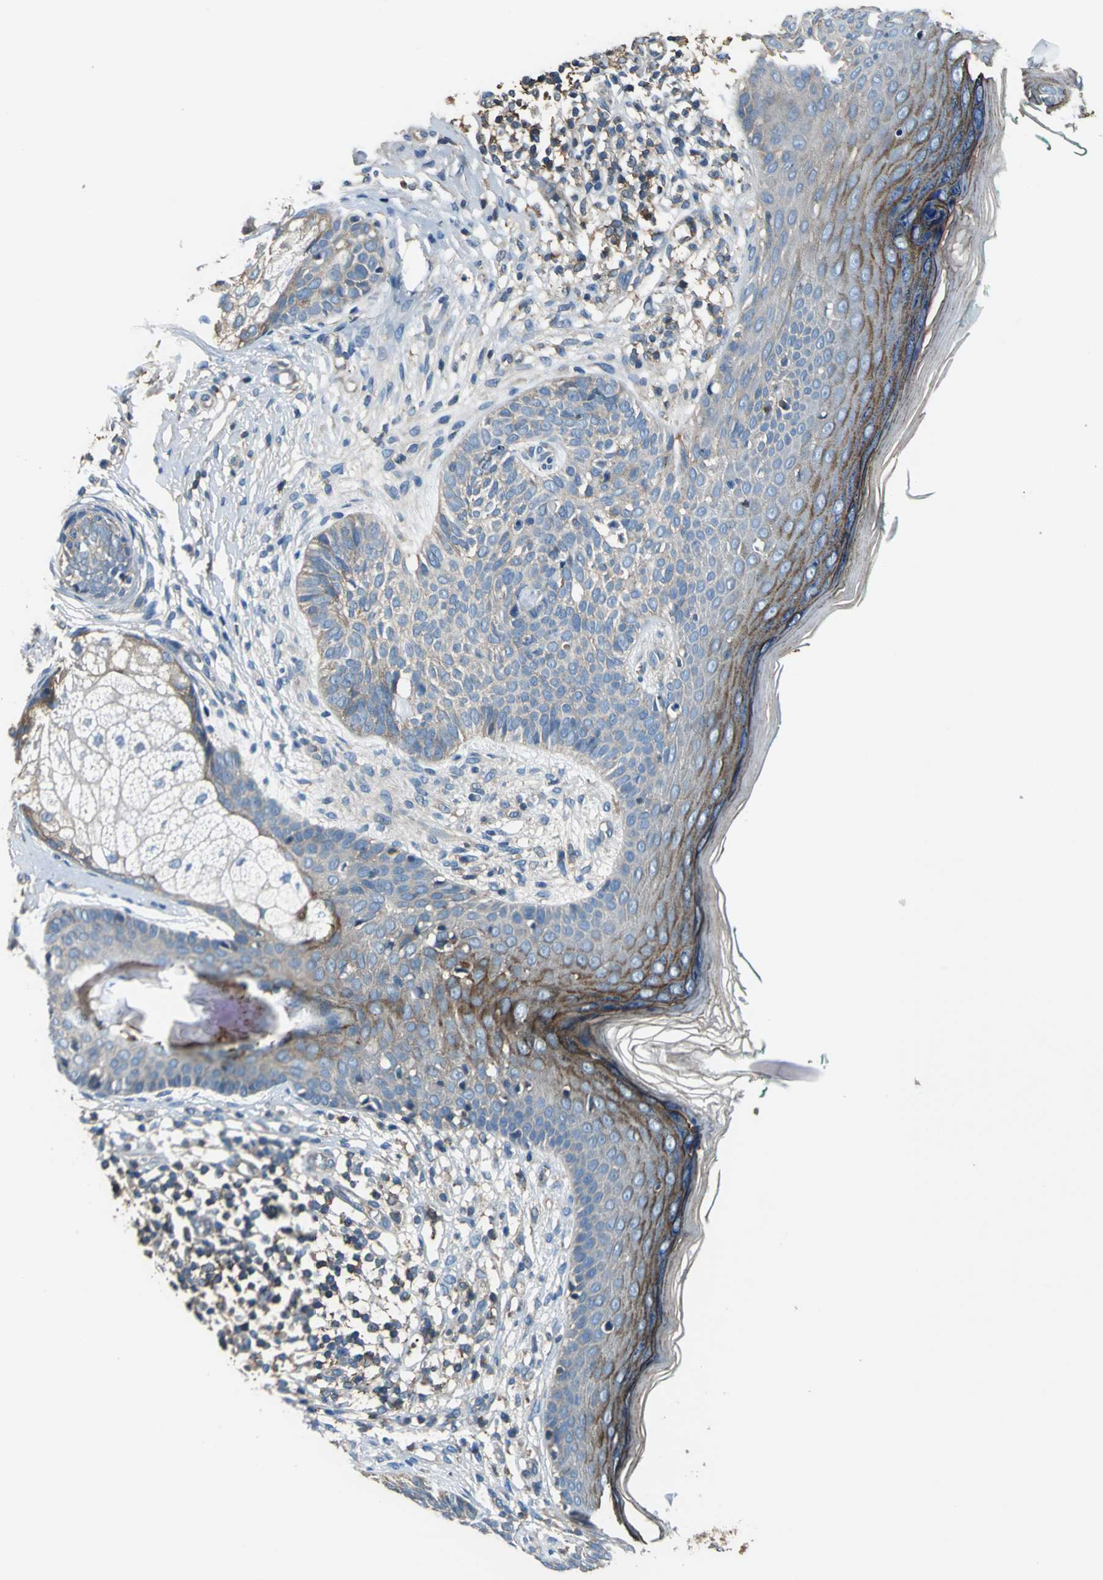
{"staining": {"intensity": "moderate", "quantity": "25%-75%", "location": "cytoplasmic/membranous"}, "tissue": "skin cancer", "cell_type": "Tumor cells", "image_type": "cancer", "snomed": [{"axis": "morphology", "description": "Normal tissue, NOS"}, {"axis": "morphology", "description": "Basal cell carcinoma"}, {"axis": "topography", "description": "Skin"}], "caption": "Basal cell carcinoma (skin) stained with a protein marker displays moderate staining in tumor cells.", "gene": "PARVA", "patient": {"sex": "male", "age": 76}}